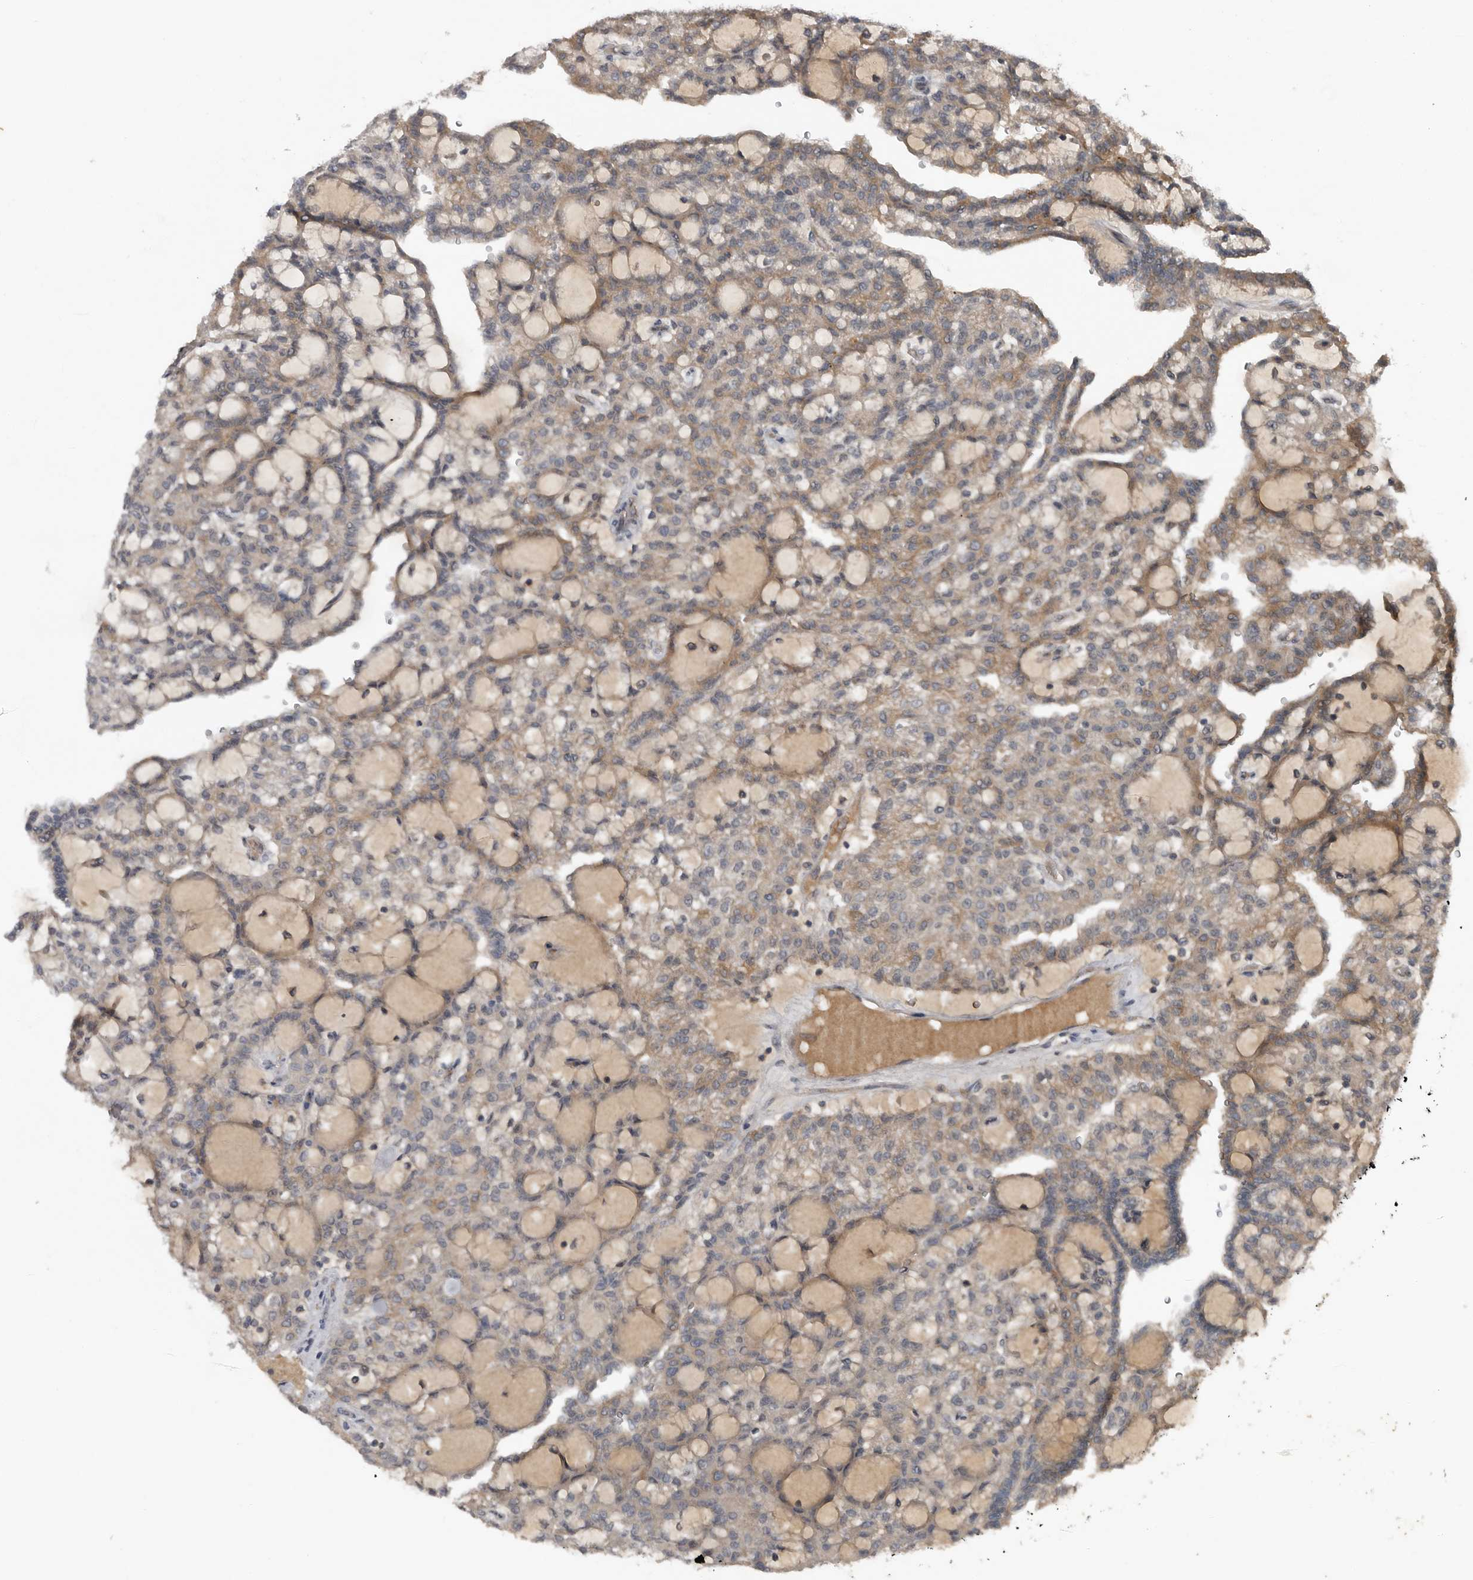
{"staining": {"intensity": "weak", "quantity": "25%-75%", "location": "cytoplasmic/membranous"}, "tissue": "renal cancer", "cell_type": "Tumor cells", "image_type": "cancer", "snomed": [{"axis": "morphology", "description": "Adenocarcinoma, NOS"}, {"axis": "topography", "description": "Kidney"}], "caption": "Weak cytoplasmic/membranous staining is seen in about 25%-75% of tumor cells in adenocarcinoma (renal).", "gene": "DNAJB4", "patient": {"sex": "male", "age": 63}}